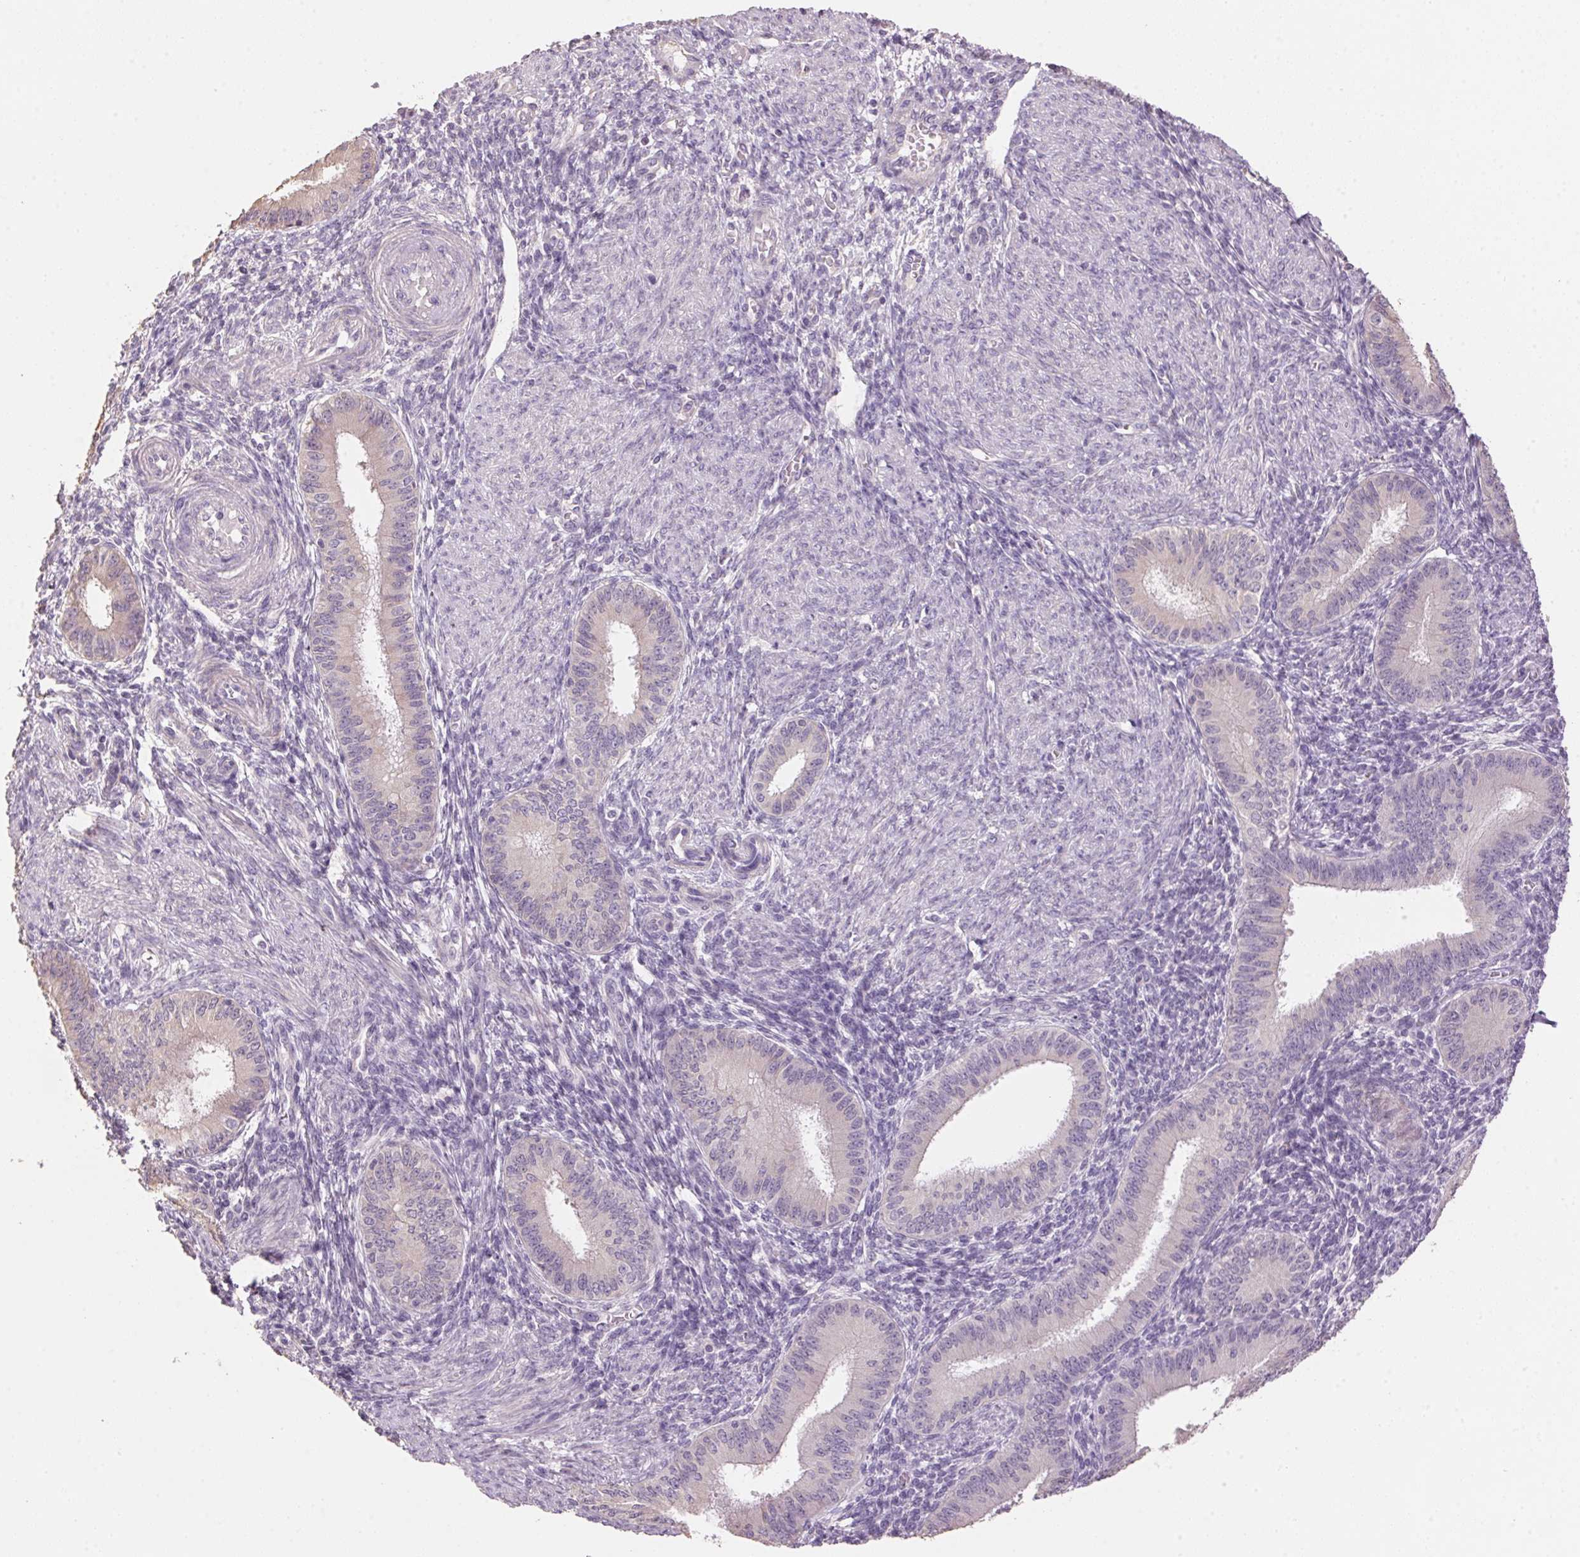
{"staining": {"intensity": "negative", "quantity": "none", "location": "none"}, "tissue": "endometrium", "cell_type": "Cells in endometrial stroma", "image_type": "normal", "snomed": [{"axis": "morphology", "description": "Normal tissue, NOS"}, {"axis": "topography", "description": "Endometrium"}], "caption": "Human endometrium stained for a protein using immunohistochemistry (IHC) demonstrates no staining in cells in endometrial stroma.", "gene": "LYZL6", "patient": {"sex": "female", "age": 39}}